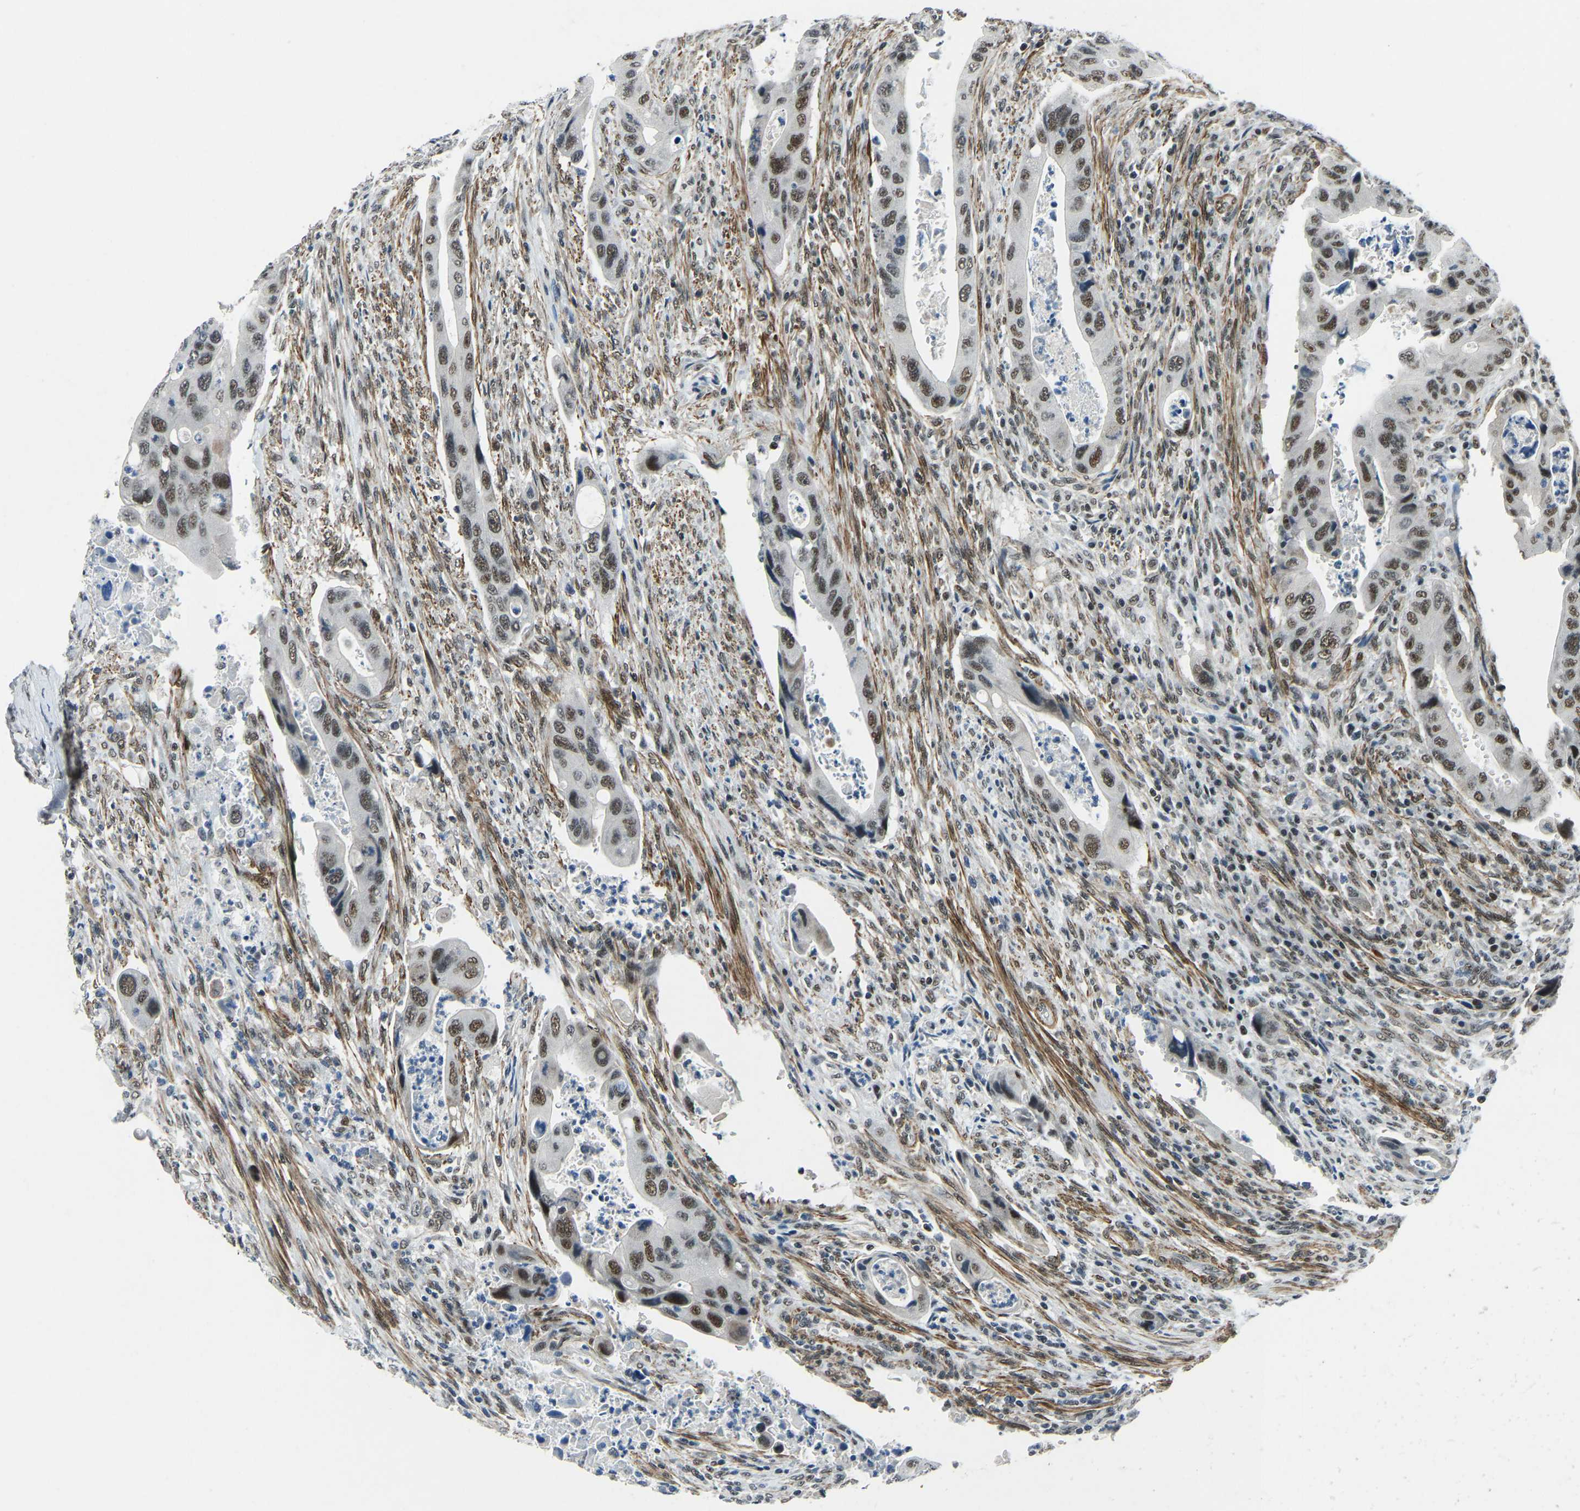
{"staining": {"intensity": "strong", "quantity": ">75%", "location": "nuclear"}, "tissue": "colorectal cancer", "cell_type": "Tumor cells", "image_type": "cancer", "snomed": [{"axis": "morphology", "description": "Adenocarcinoma, NOS"}, {"axis": "topography", "description": "Rectum"}], "caption": "A brown stain highlights strong nuclear expression of a protein in human colorectal cancer (adenocarcinoma) tumor cells.", "gene": "PRCC", "patient": {"sex": "female", "age": 57}}